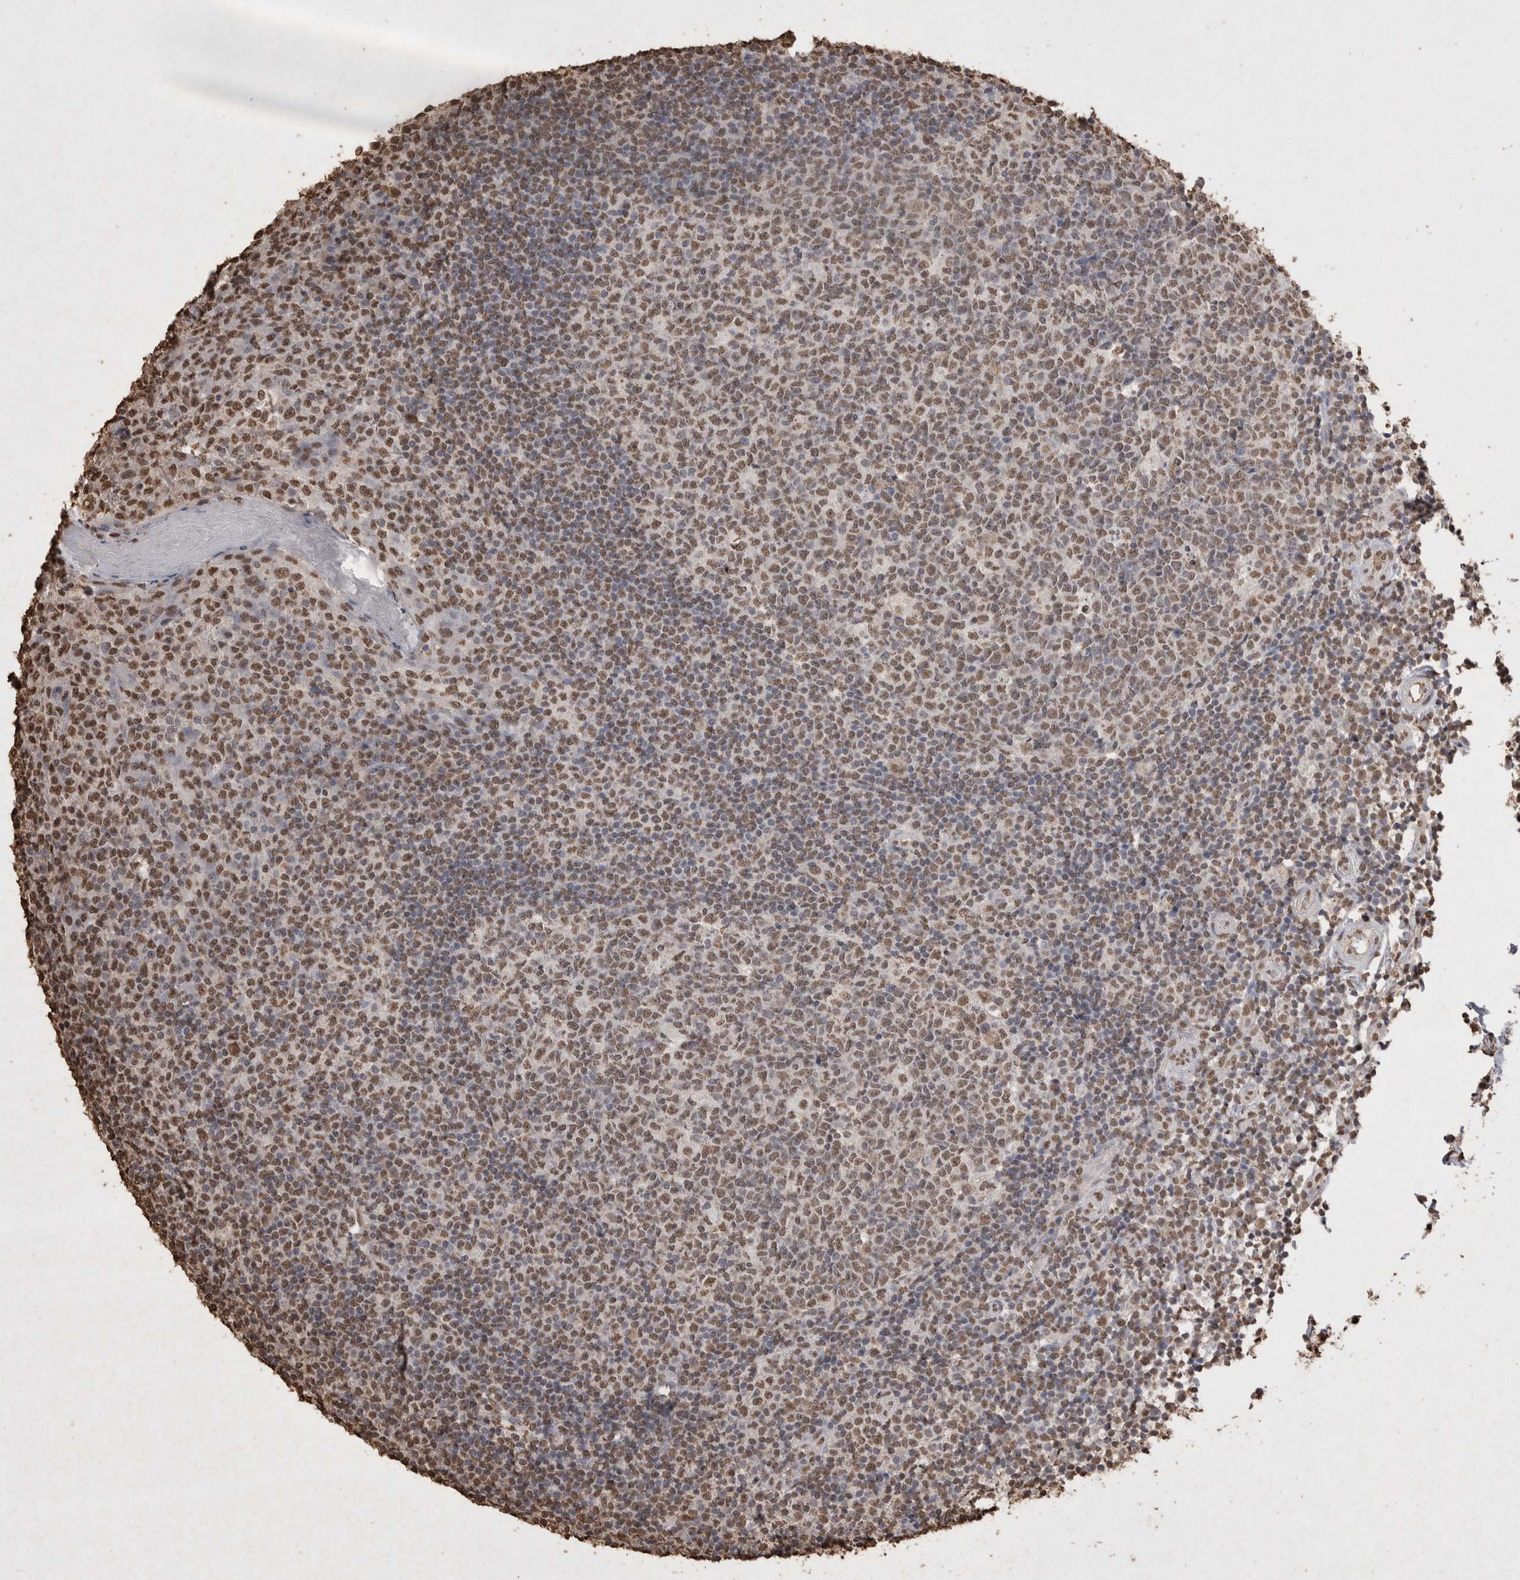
{"staining": {"intensity": "moderate", "quantity": ">75%", "location": "nuclear"}, "tissue": "tonsil", "cell_type": "Germinal center cells", "image_type": "normal", "snomed": [{"axis": "morphology", "description": "Normal tissue, NOS"}, {"axis": "topography", "description": "Tonsil"}], "caption": "Protein staining by IHC reveals moderate nuclear expression in approximately >75% of germinal center cells in normal tonsil.", "gene": "POU5F1", "patient": {"sex": "female", "age": 19}}